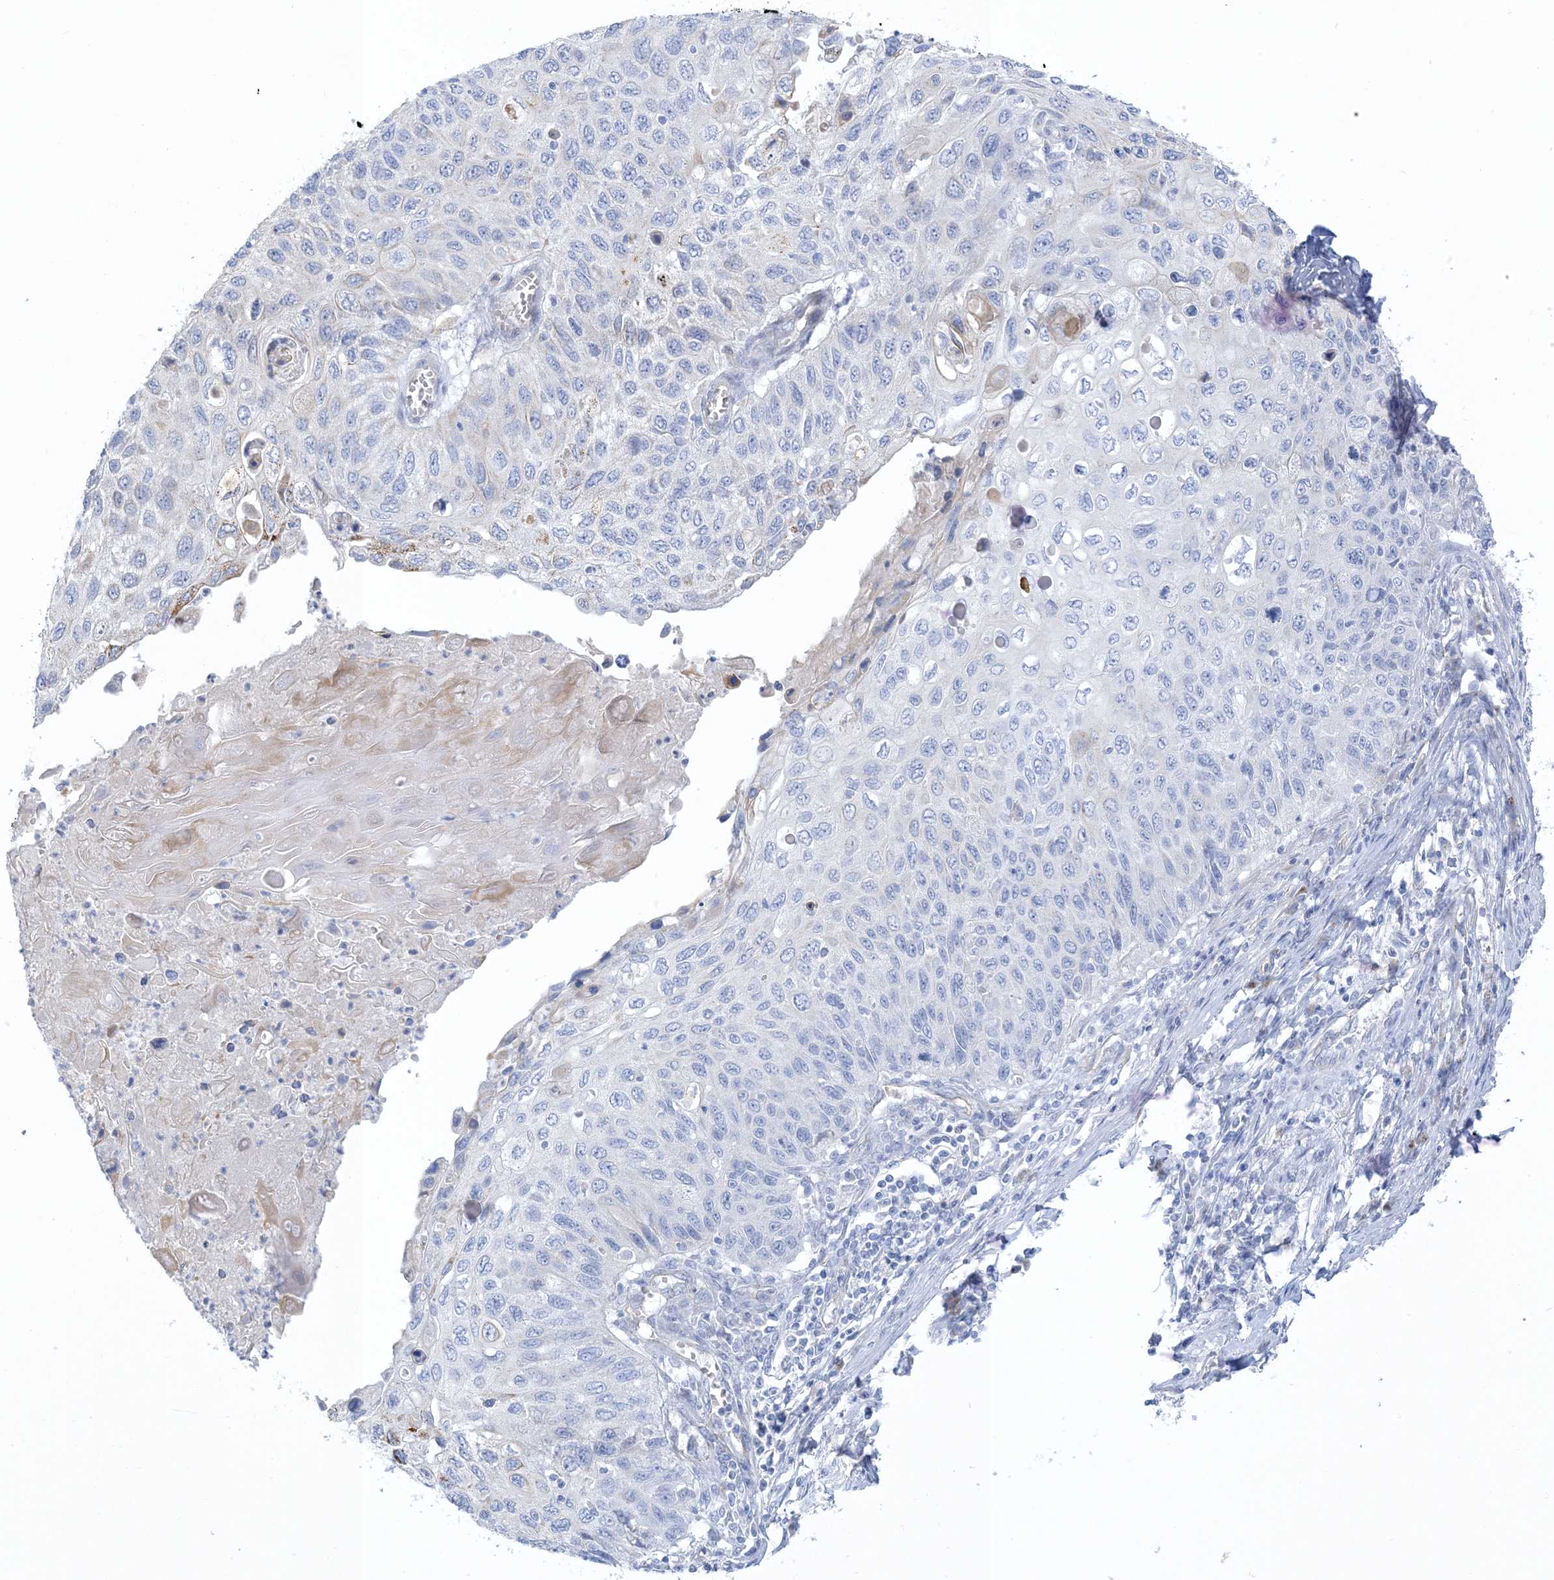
{"staining": {"intensity": "negative", "quantity": "none", "location": "none"}, "tissue": "cervical cancer", "cell_type": "Tumor cells", "image_type": "cancer", "snomed": [{"axis": "morphology", "description": "Squamous cell carcinoma, NOS"}, {"axis": "topography", "description": "Cervix"}], "caption": "Tumor cells are negative for brown protein staining in cervical cancer (squamous cell carcinoma).", "gene": "XIRP2", "patient": {"sex": "female", "age": 70}}